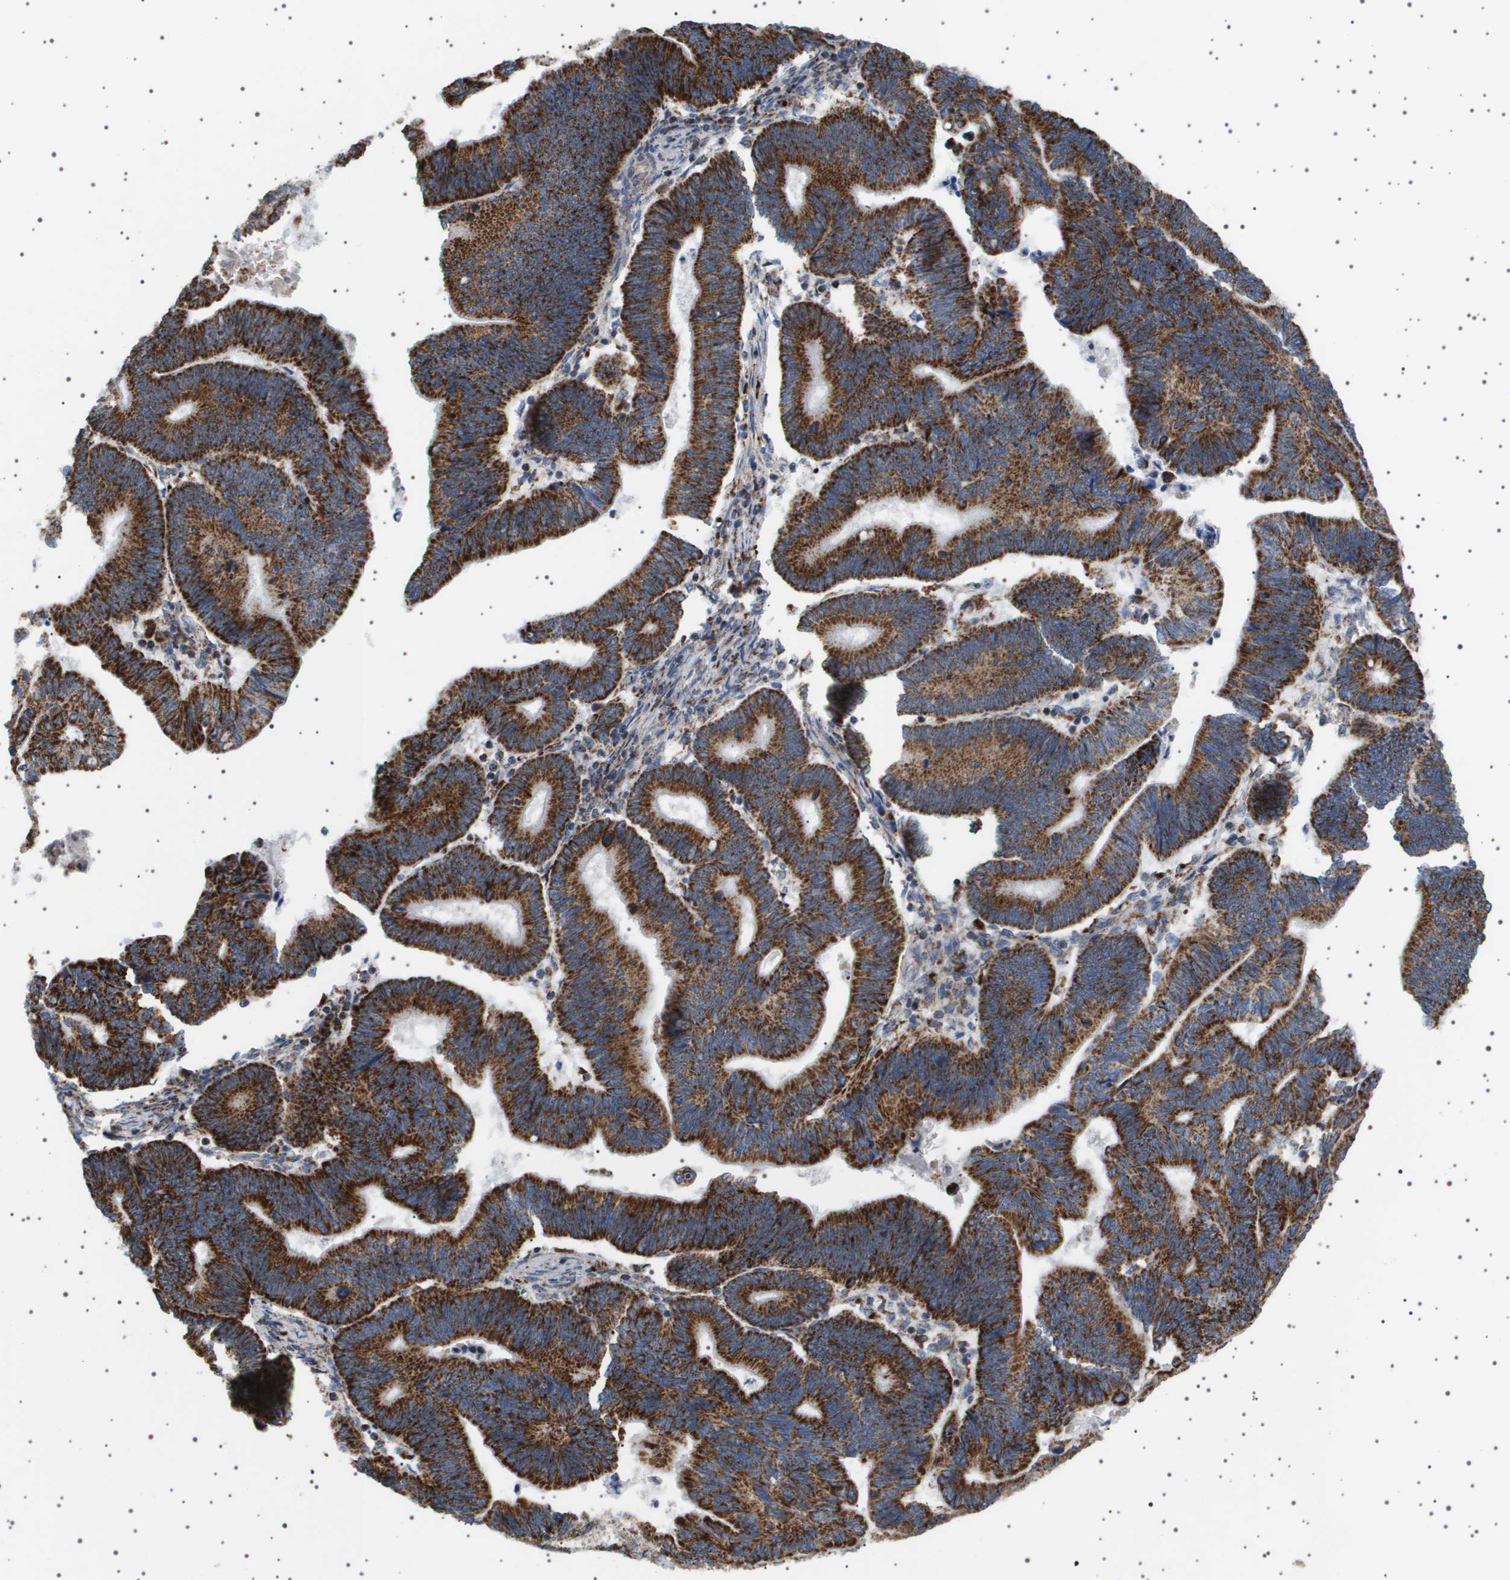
{"staining": {"intensity": "strong", "quantity": ">75%", "location": "cytoplasmic/membranous"}, "tissue": "pancreatic cancer", "cell_type": "Tumor cells", "image_type": "cancer", "snomed": [{"axis": "morphology", "description": "Adenocarcinoma, NOS"}, {"axis": "topography", "description": "Pancreas"}], "caption": "Protein positivity by immunohistochemistry exhibits strong cytoplasmic/membranous expression in about >75% of tumor cells in pancreatic cancer (adenocarcinoma).", "gene": "UBXN8", "patient": {"sex": "female", "age": 70}}